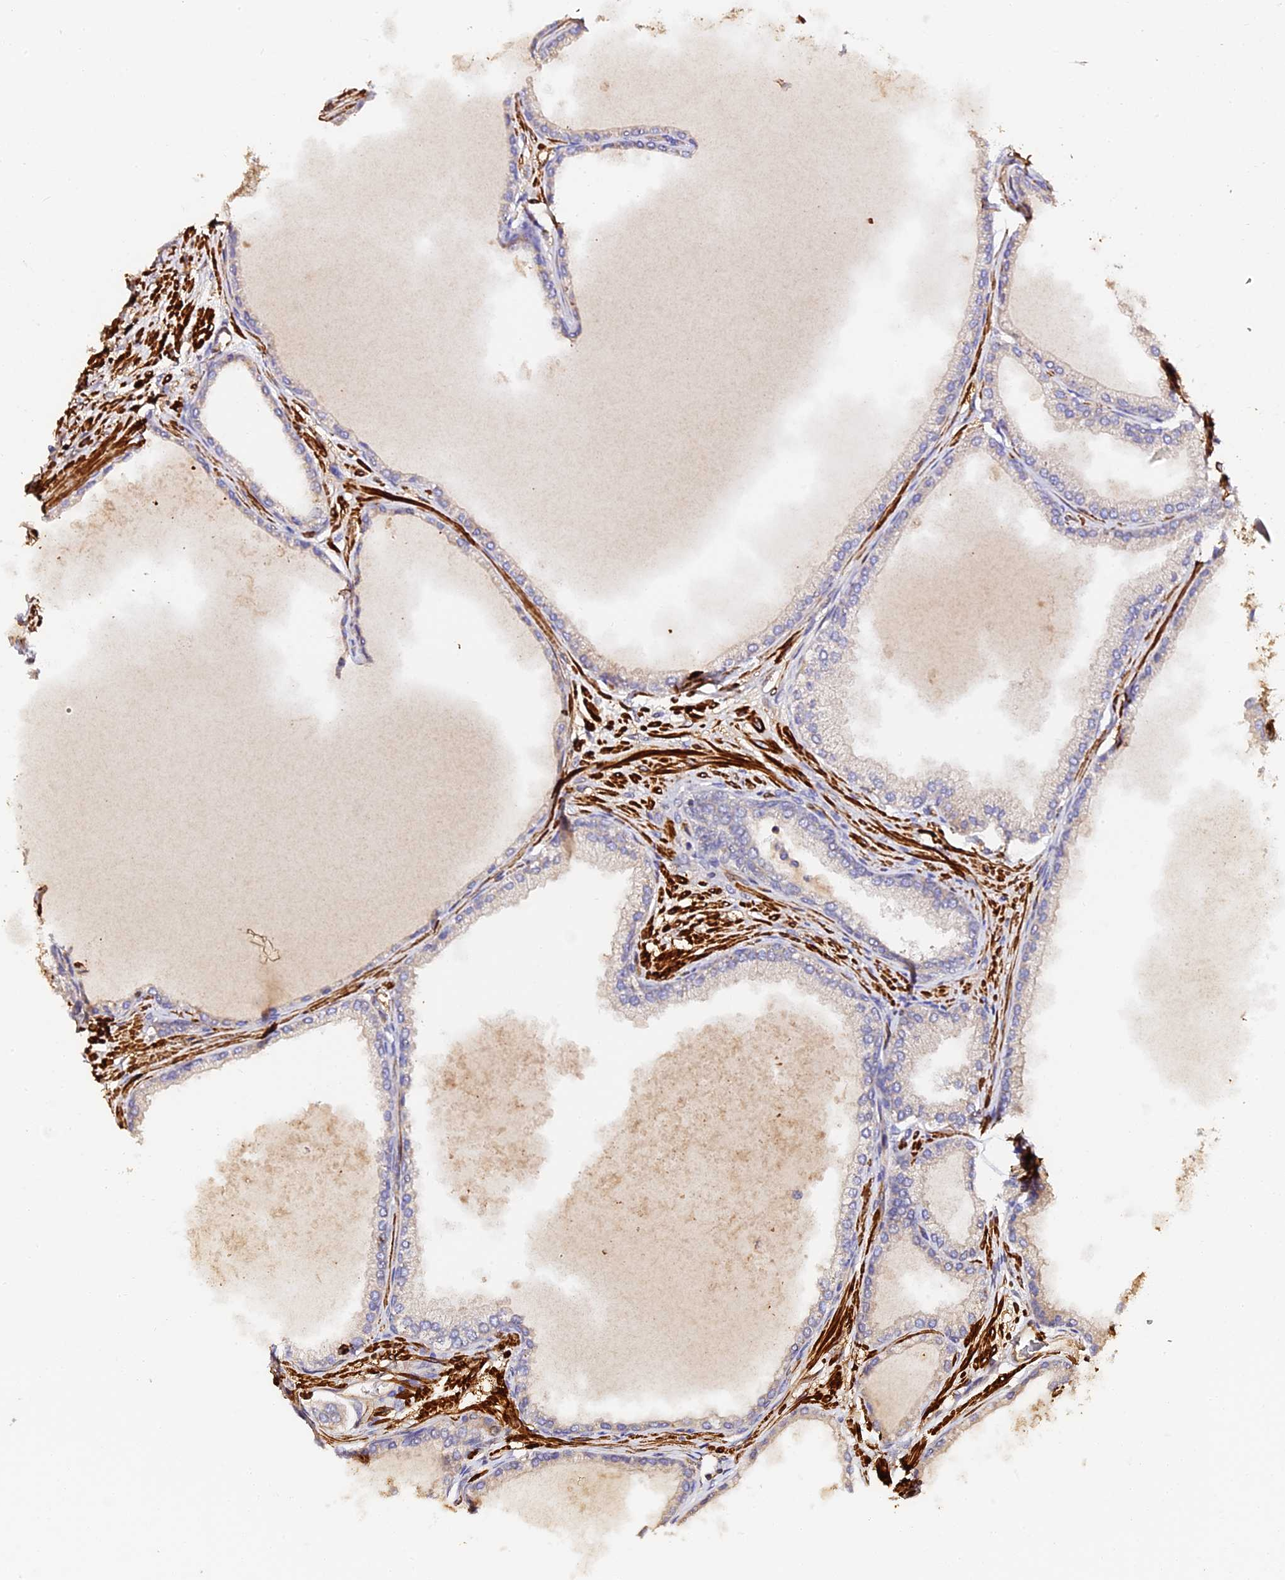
{"staining": {"intensity": "negative", "quantity": "none", "location": "none"}, "tissue": "prostate cancer", "cell_type": "Tumor cells", "image_type": "cancer", "snomed": [{"axis": "morphology", "description": "Adenocarcinoma, Low grade"}, {"axis": "topography", "description": "Prostate"}], "caption": "The photomicrograph exhibits no significant staining in tumor cells of prostate low-grade adenocarcinoma.", "gene": "TDO2", "patient": {"sex": "male", "age": 63}}